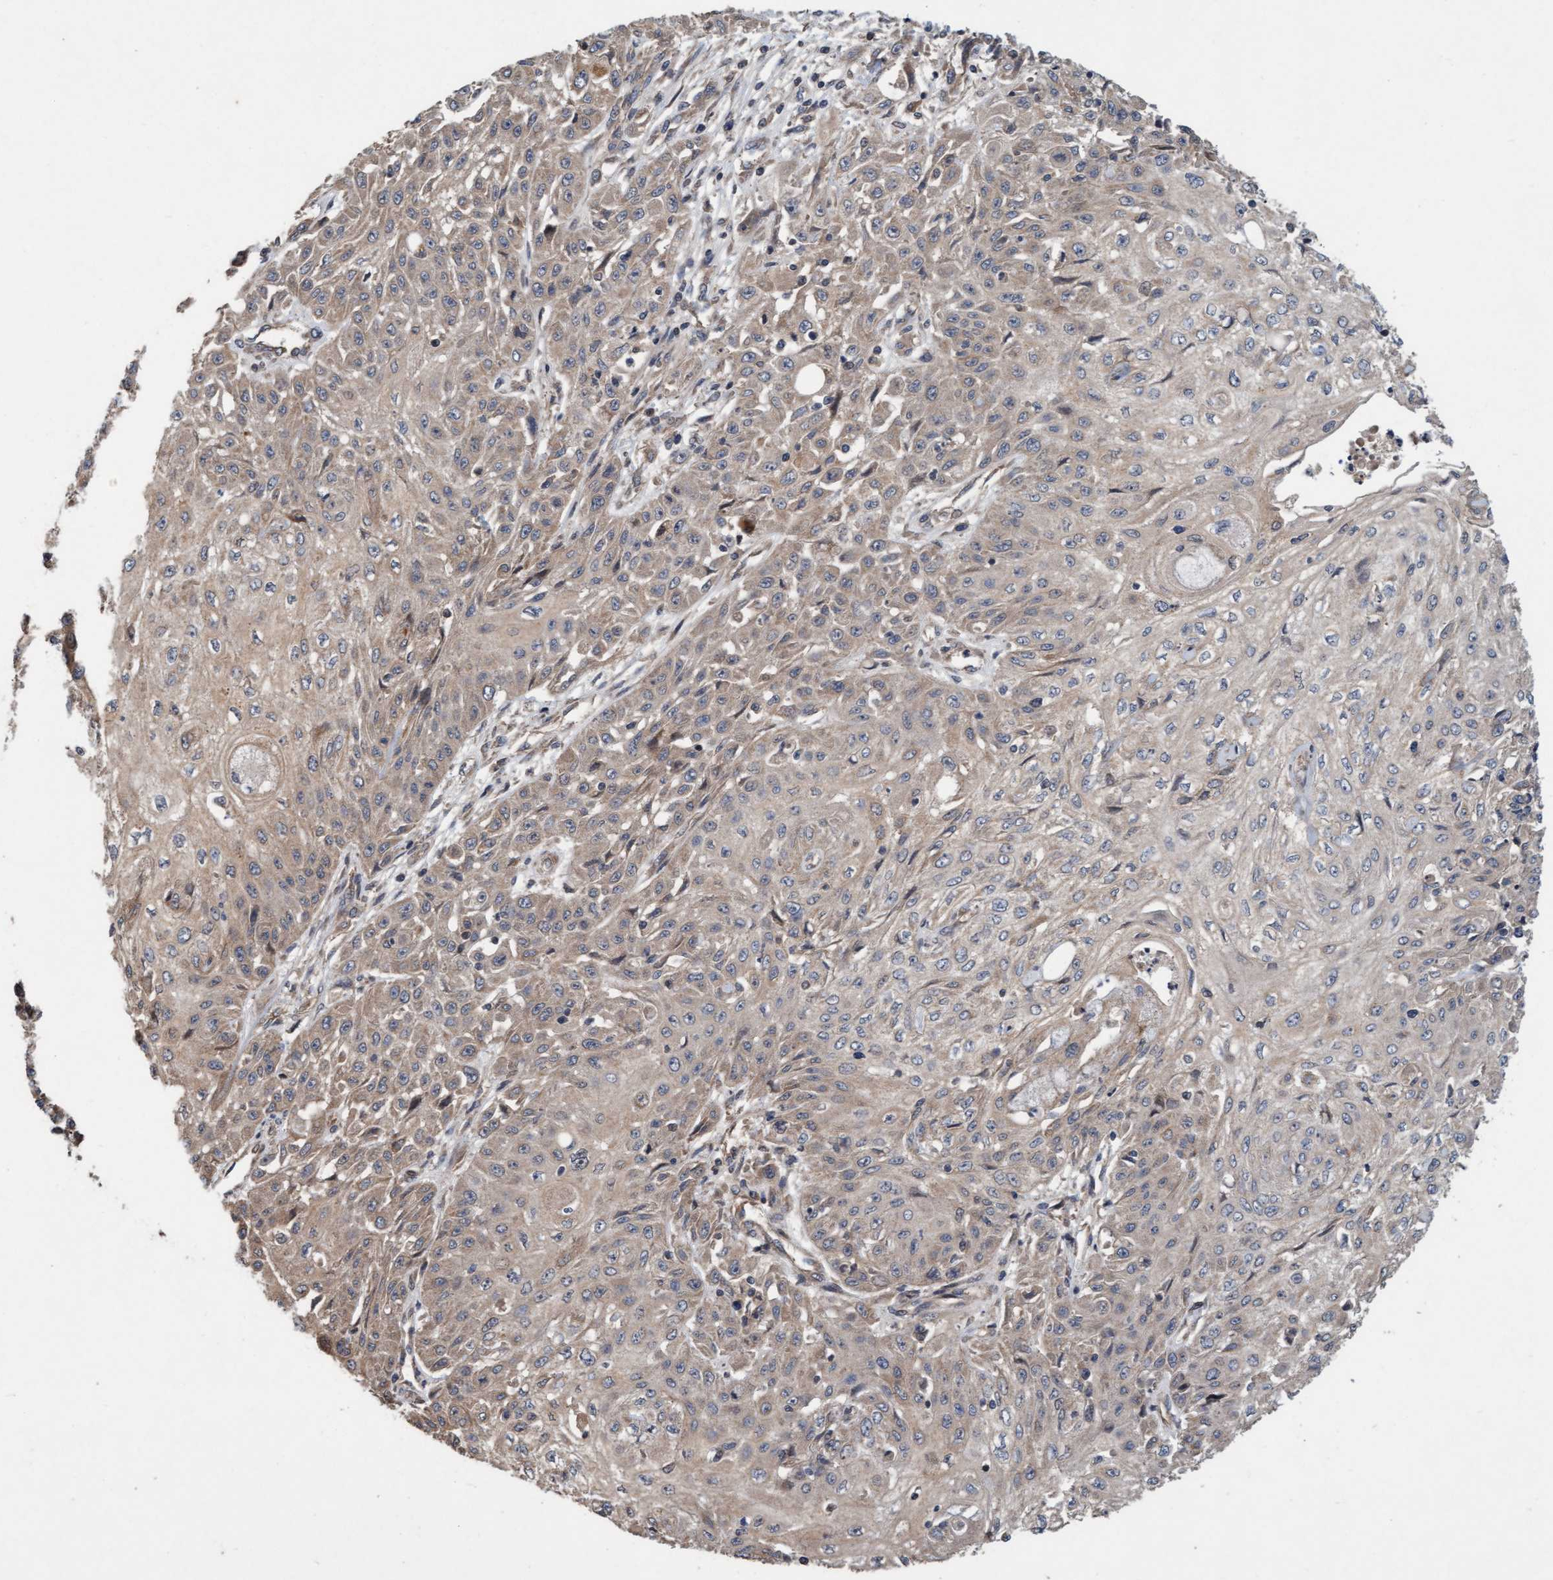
{"staining": {"intensity": "weak", "quantity": "25%-75%", "location": "cytoplasmic/membranous"}, "tissue": "skin cancer", "cell_type": "Tumor cells", "image_type": "cancer", "snomed": [{"axis": "morphology", "description": "Squamous cell carcinoma, NOS"}, {"axis": "morphology", "description": "Squamous cell carcinoma, metastatic, NOS"}, {"axis": "topography", "description": "Skin"}, {"axis": "topography", "description": "Lymph node"}], "caption": "A micrograph of human skin cancer stained for a protein demonstrates weak cytoplasmic/membranous brown staining in tumor cells. (DAB (3,3'-diaminobenzidine) IHC with brightfield microscopy, high magnification).", "gene": "MLXIP", "patient": {"sex": "male", "age": 75}}